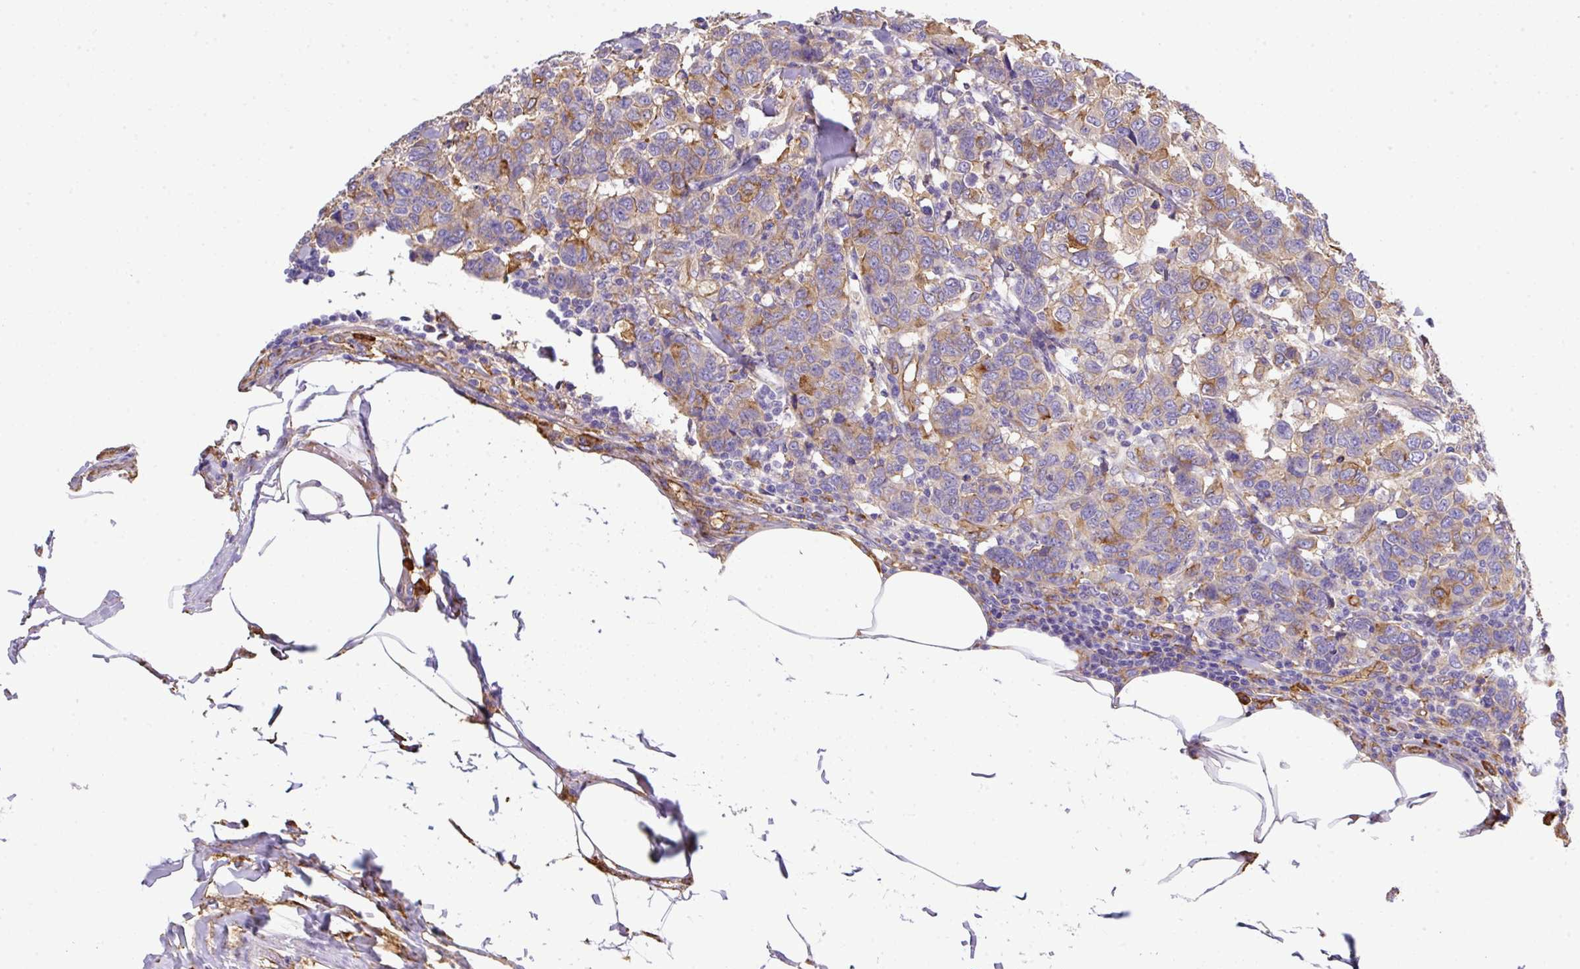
{"staining": {"intensity": "negative", "quantity": "none", "location": "none"}, "tissue": "breast cancer", "cell_type": "Tumor cells", "image_type": "cancer", "snomed": [{"axis": "morphology", "description": "Duct carcinoma"}, {"axis": "topography", "description": "Breast"}], "caption": "This is an immunohistochemistry (IHC) image of human breast cancer (invasive ductal carcinoma). There is no positivity in tumor cells.", "gene": "MAGEB5", "patient": {"sex": "female", "age": 55}}